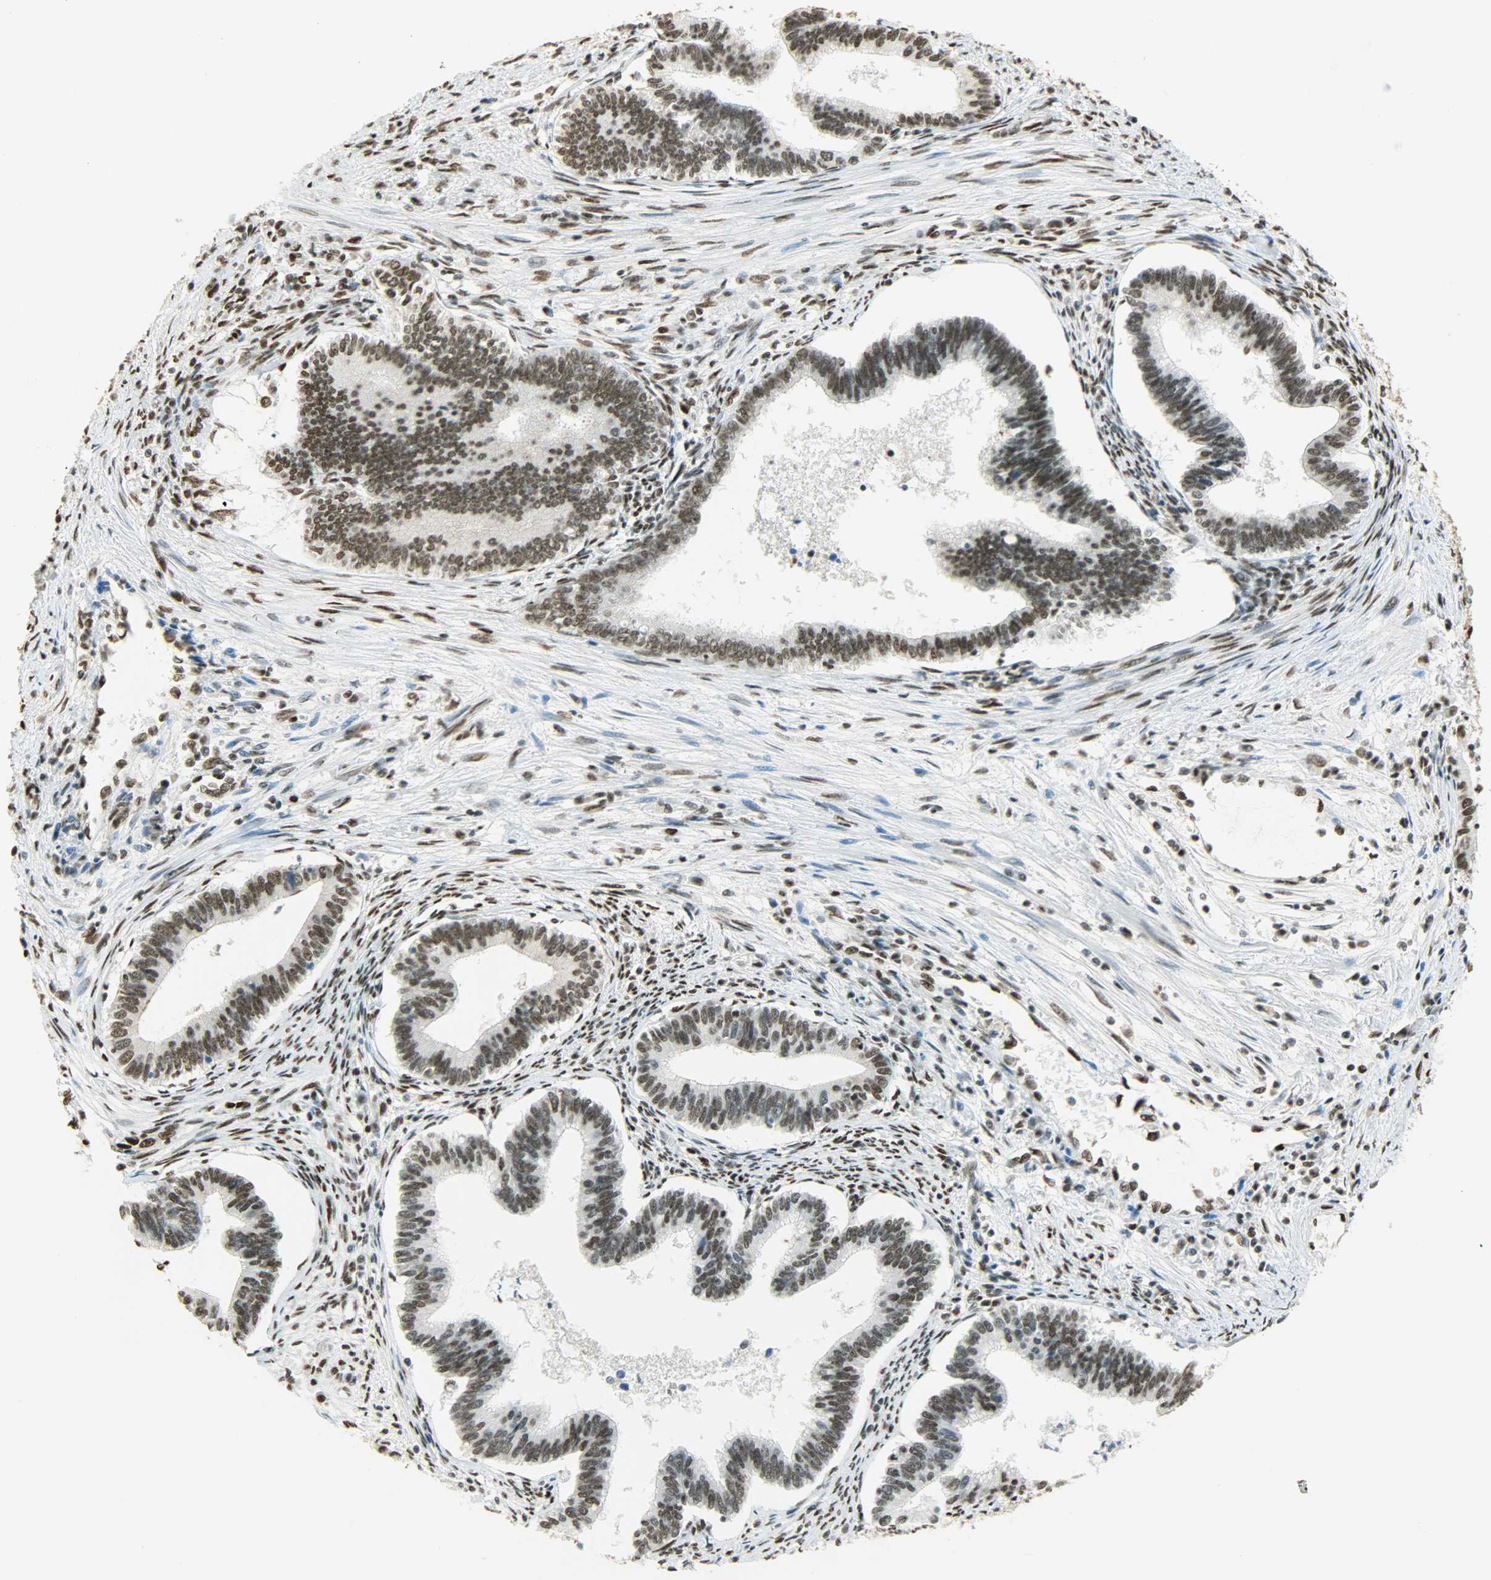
{"staining": {"intensity": "strong", "quantity": ">75%", "location": "nuclear"}, "tissue": "cervical cancer", "cell_type": "Tumor cells", "image_type": "cancer", "snomed": [{"axis": "morphology", "description": "Adenocarcinoma, NOS"}, {"axis": "topography", "description": "Cervix"}], "caption": "This image displays IHC staining of human cervical cancer, with high strong nuclear staining in about >75% of tumor cells.", "gene": "MYEF2", "patient": {"sex": "female", "age": 36}}